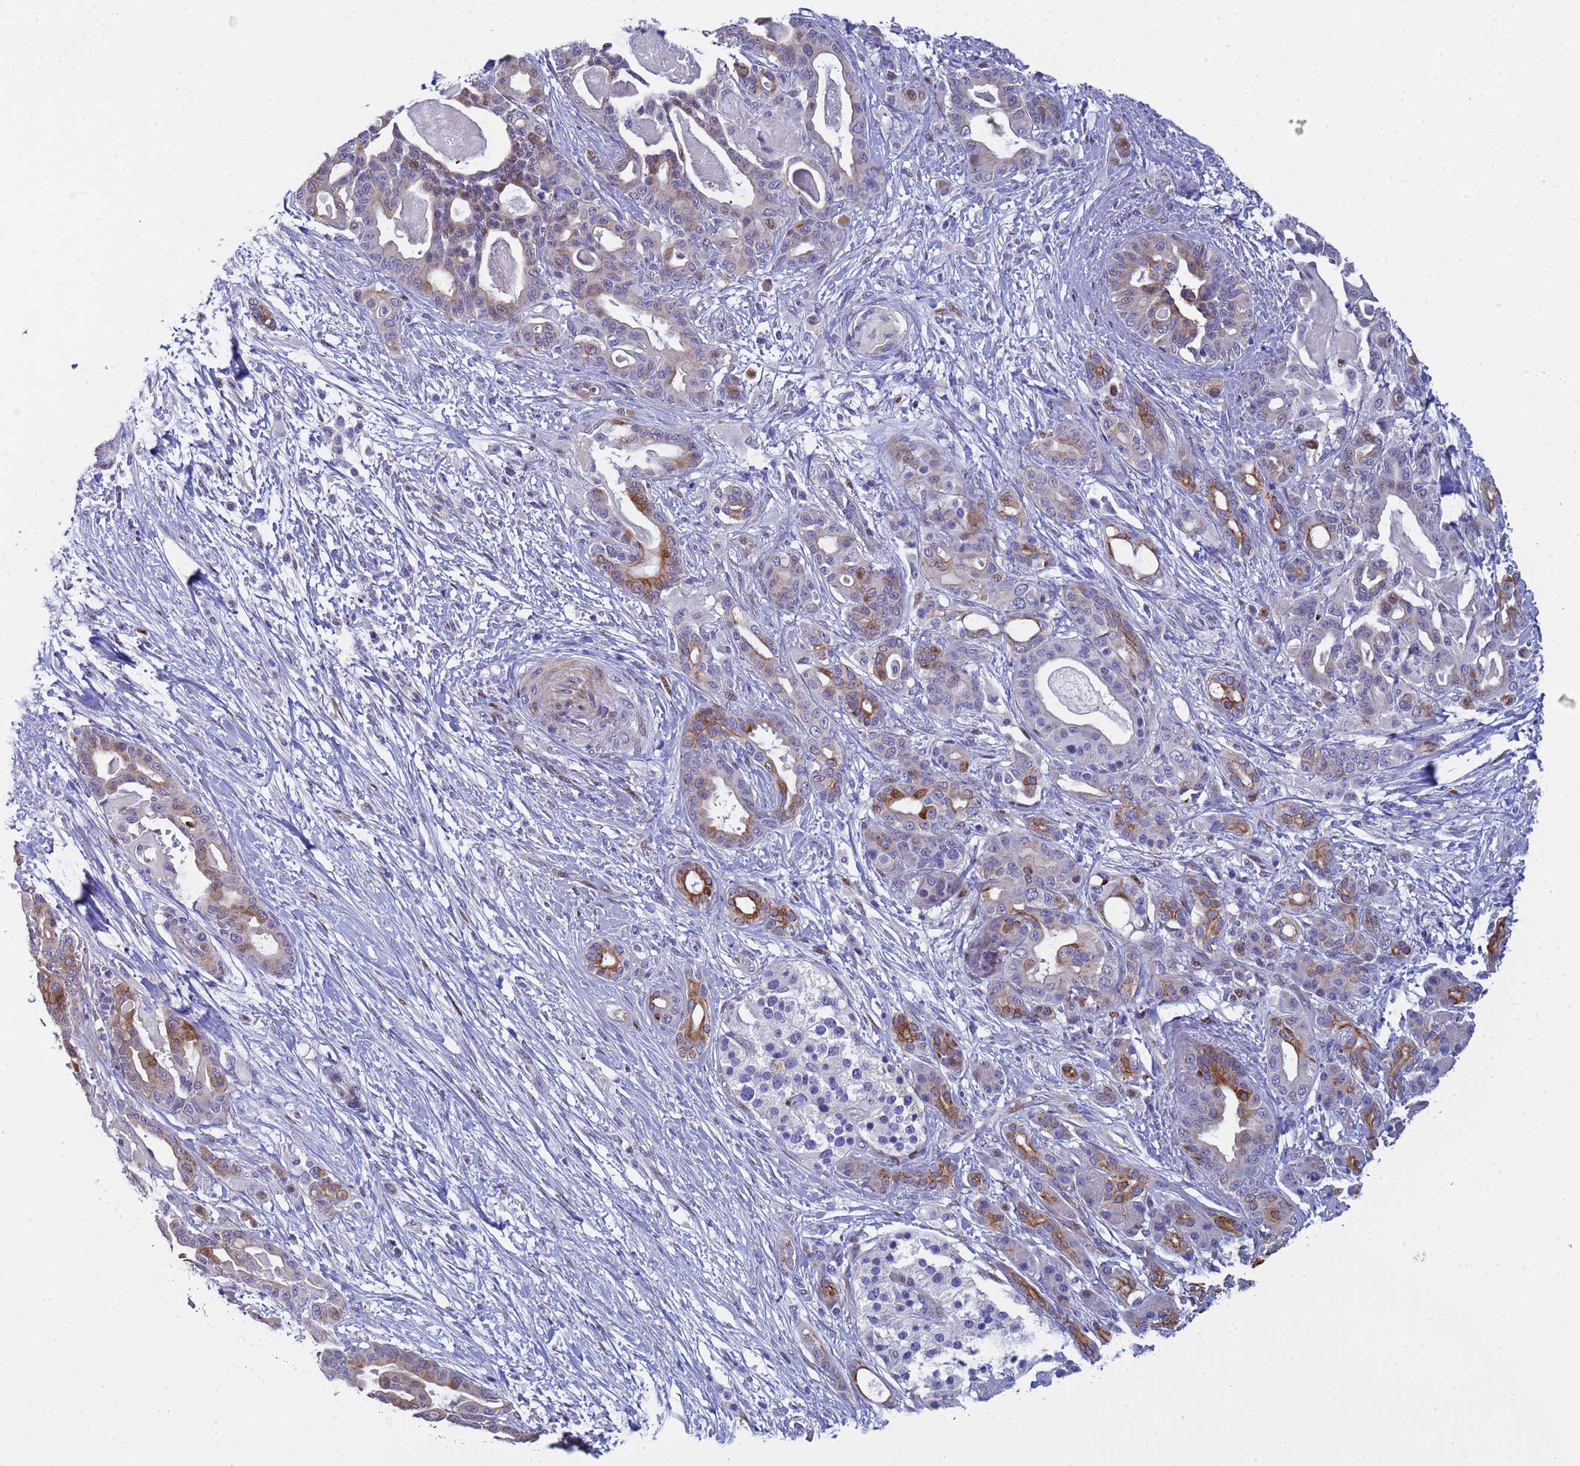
{"staining": {"intensity": "moderate", "quantity": "<25%", "location": "cytoplasmic/membranous"}, "tissue": "pancreatic cancer", "cell_type": "Tumor cells", "image_type": "cancer", "snomed": [{"axis": "morphology", "description": "Adenocarcinoma, NOS"}, {"axis": "topography", "description": "Pancreas"}], "caption": "An immunohistochemistry image of neoplastic tissue is shown. Protein staining in brown labels moderate cytoplasmic/membranous positivity in pancreatic adenocarcinoma within tumor cells.", "gene": "PPP6R1", "patient": {"sex": "male", "age": 63}}